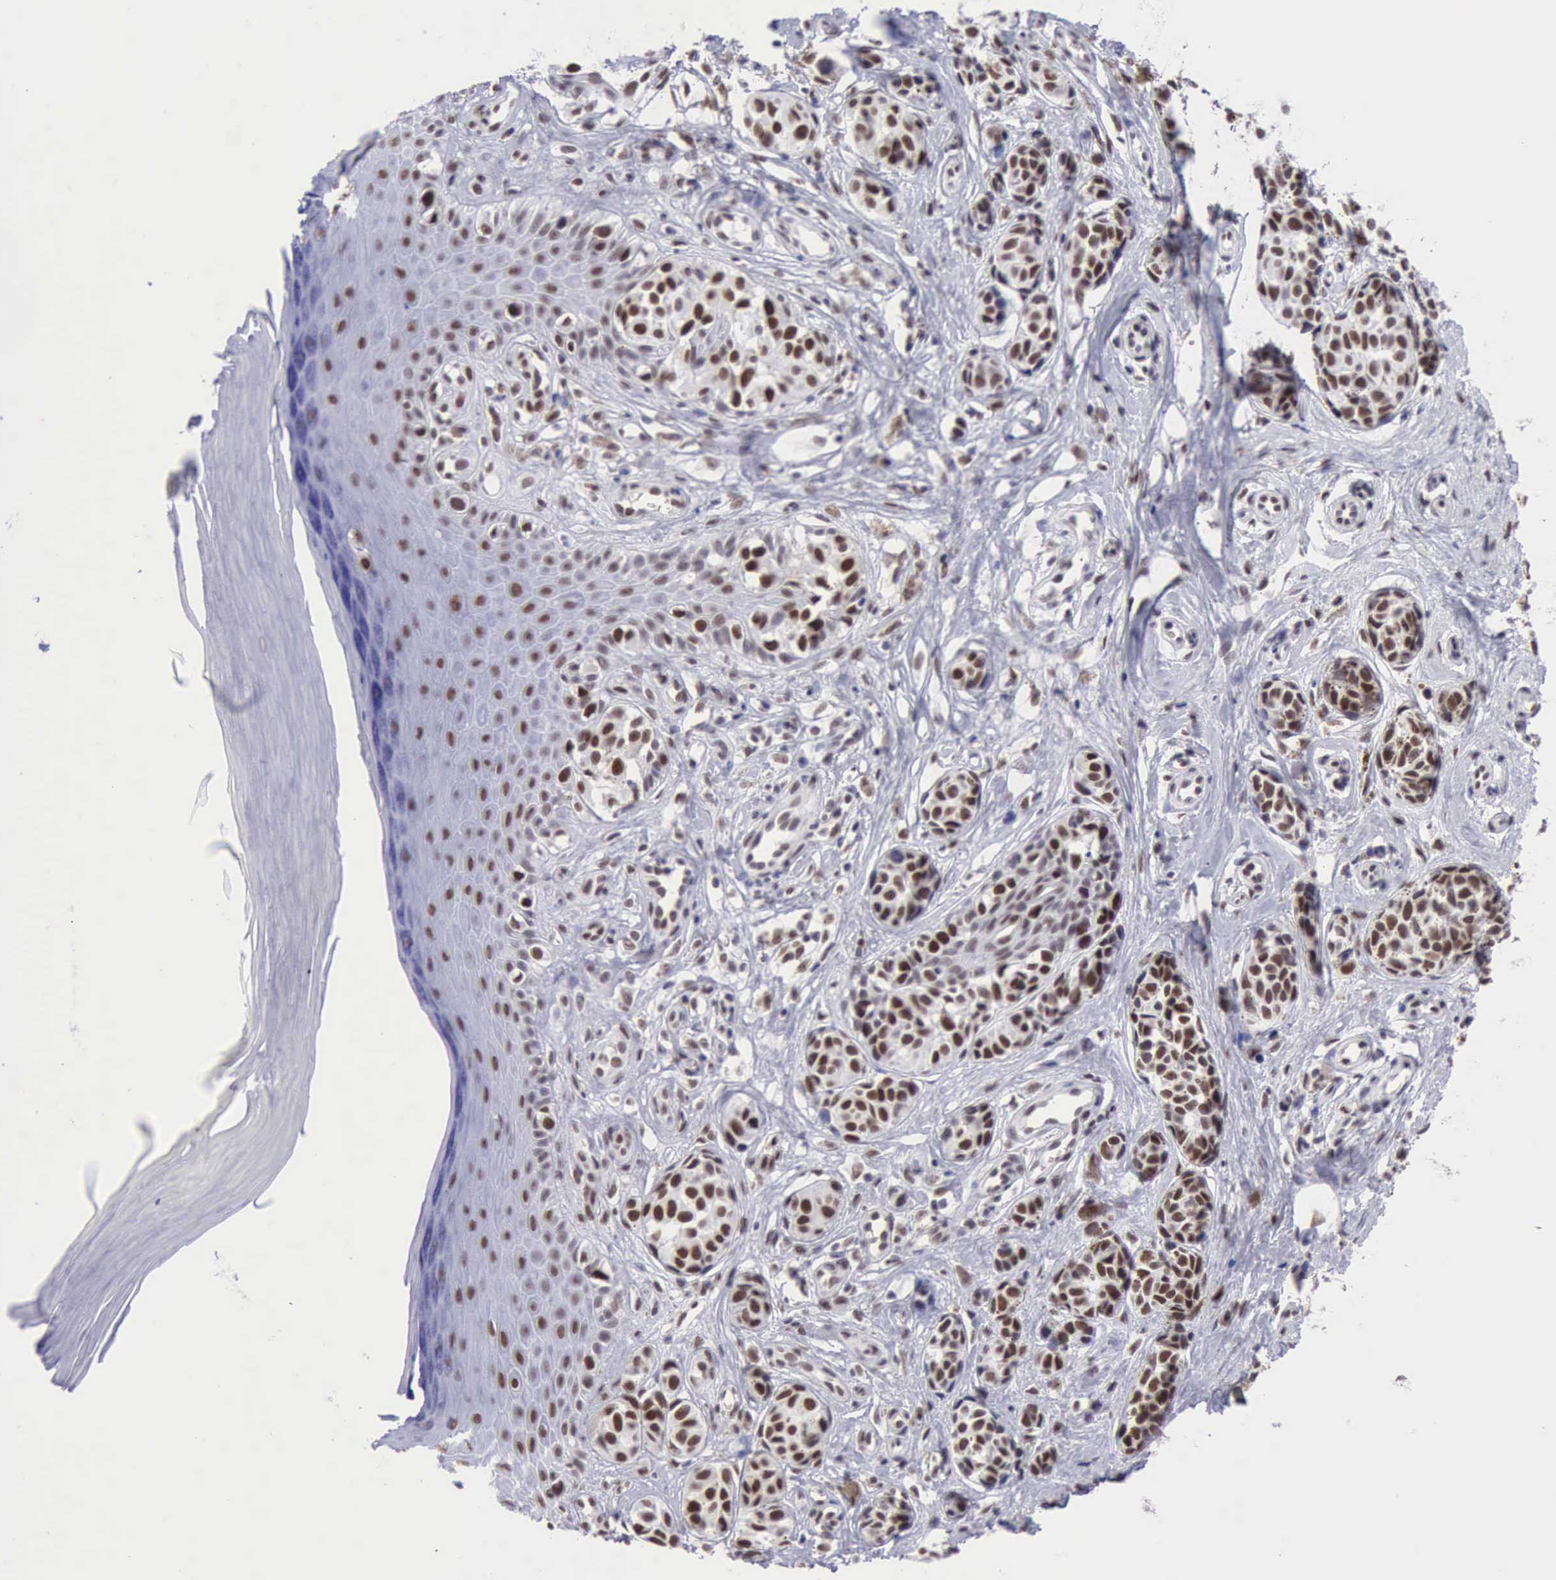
{"staining": {"intensity": "moderate", "quantity": "25%-75%", "location": "nuclear"}, "tissue": "melanoma", "cell_type": "Tumor cells", "image_type": "cancer", "snomed": [{"axis": "morphology", "description": "Malignant melanoma, NOS"}, {"axis": "topography", "description": "Skin"}], "caption": "Immunohistochemistry (IHC) photomicrograph of neoplastic tissue: human melanoma stained using immunohistochemistry exhibits medium levels of moderate protein expression localized specifically in the nuclear of tumor cells, appearing as a nuclear brown color.", "gene": "ERCC4", "patient": {"sex": "male", "age": 79}}